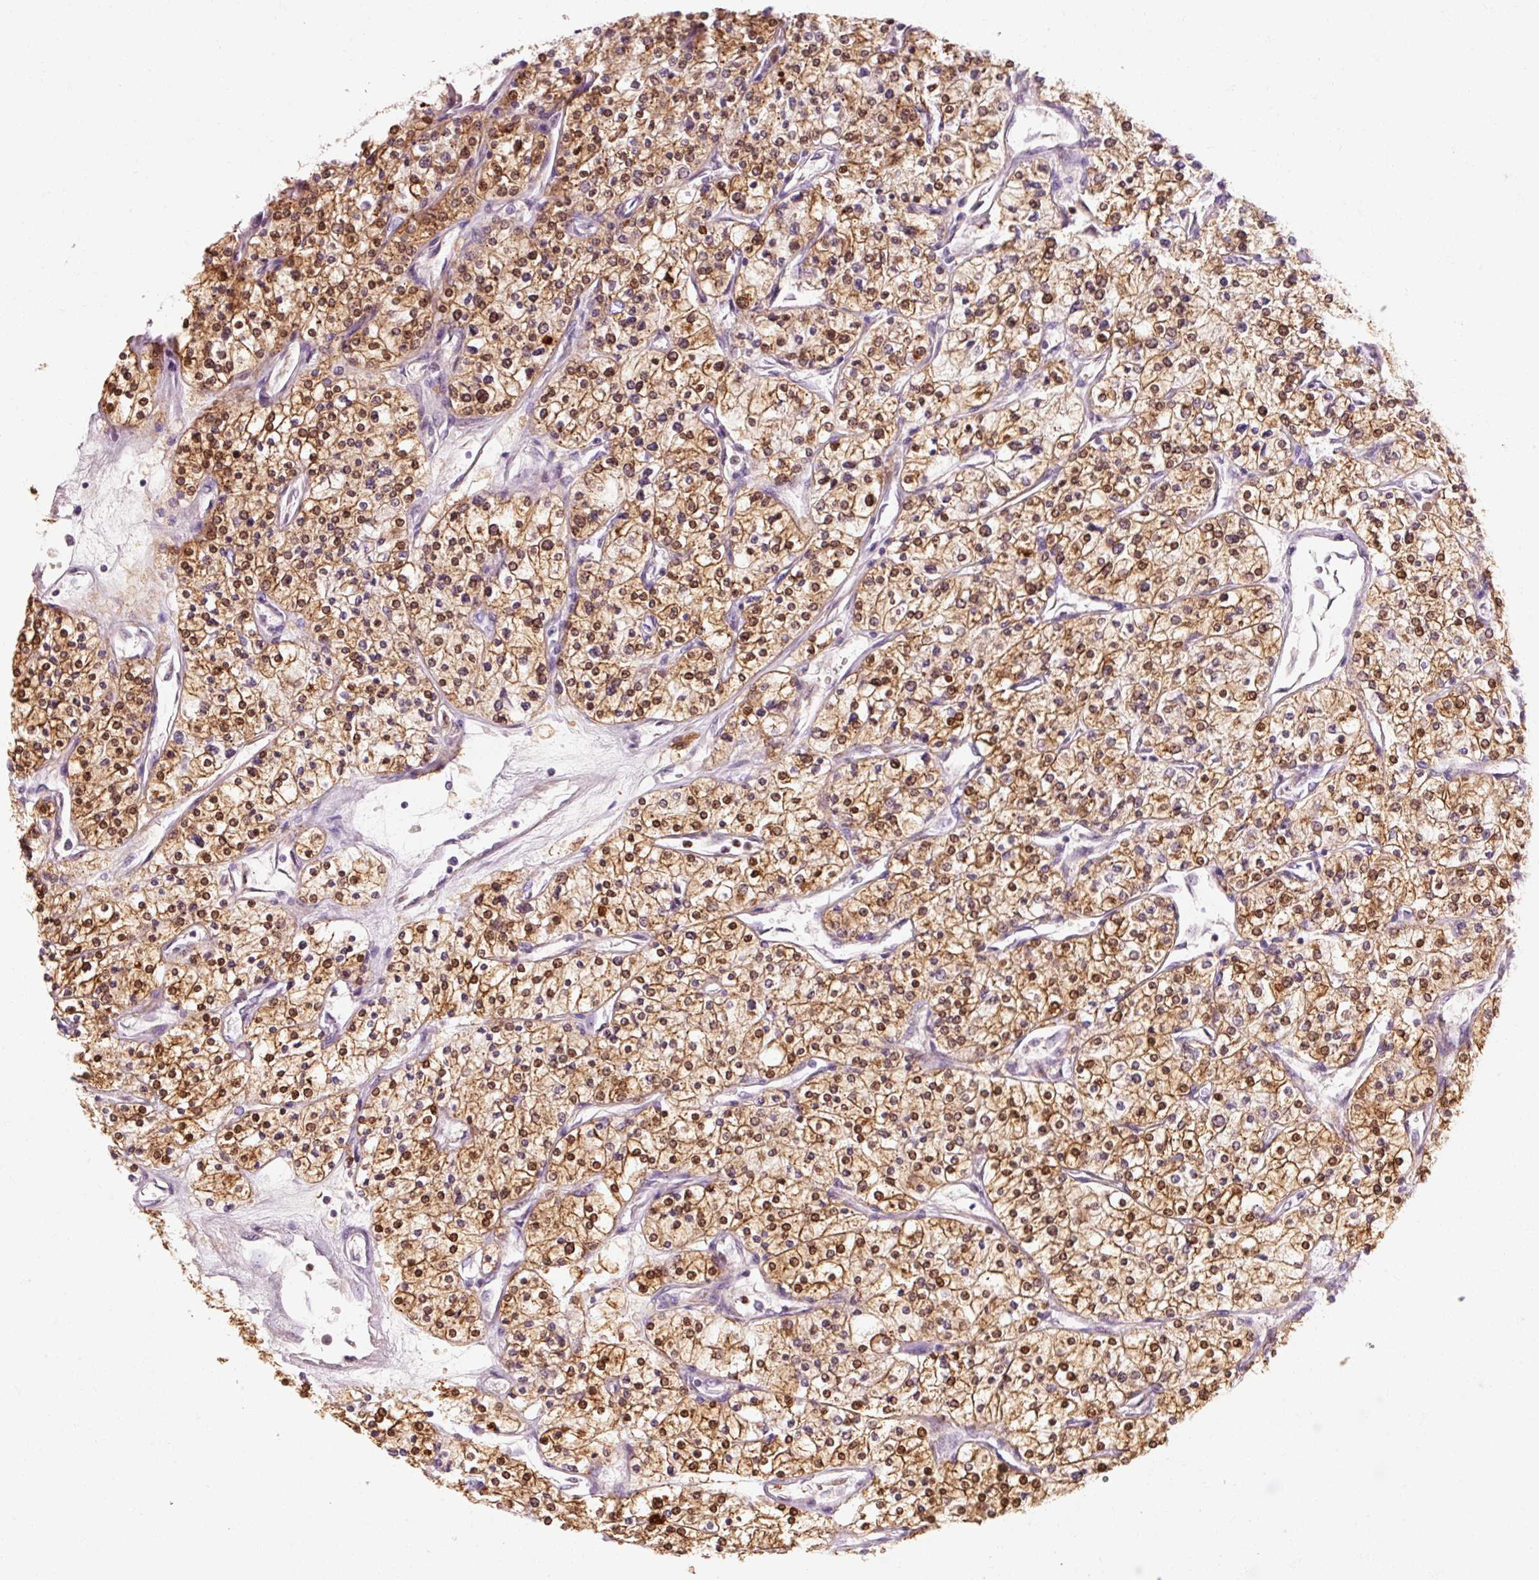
{"staining": {"intensity": "moderate", "quantity": ">75%", "location": "cytoplasmic/membranous,nuclear"}, "tissue": "renal cancer", "cell_type": "Tumor cells", "image_type": "cancer", "snomed": [{"axis": "morphology", "description": "Adenocarcinoma, NOS"}, {"axis": "topography", "description": "Kidney"}], "caption": "Immunohistochemical staining of renal adenocarcinoma reveals medium levels of moderate cytoplasmic/membranous and nuclear protein positivity in approximately >75% of tumor cells.", "gene": "OR8K1", "patient": {"sex": "male", "age": 80}}